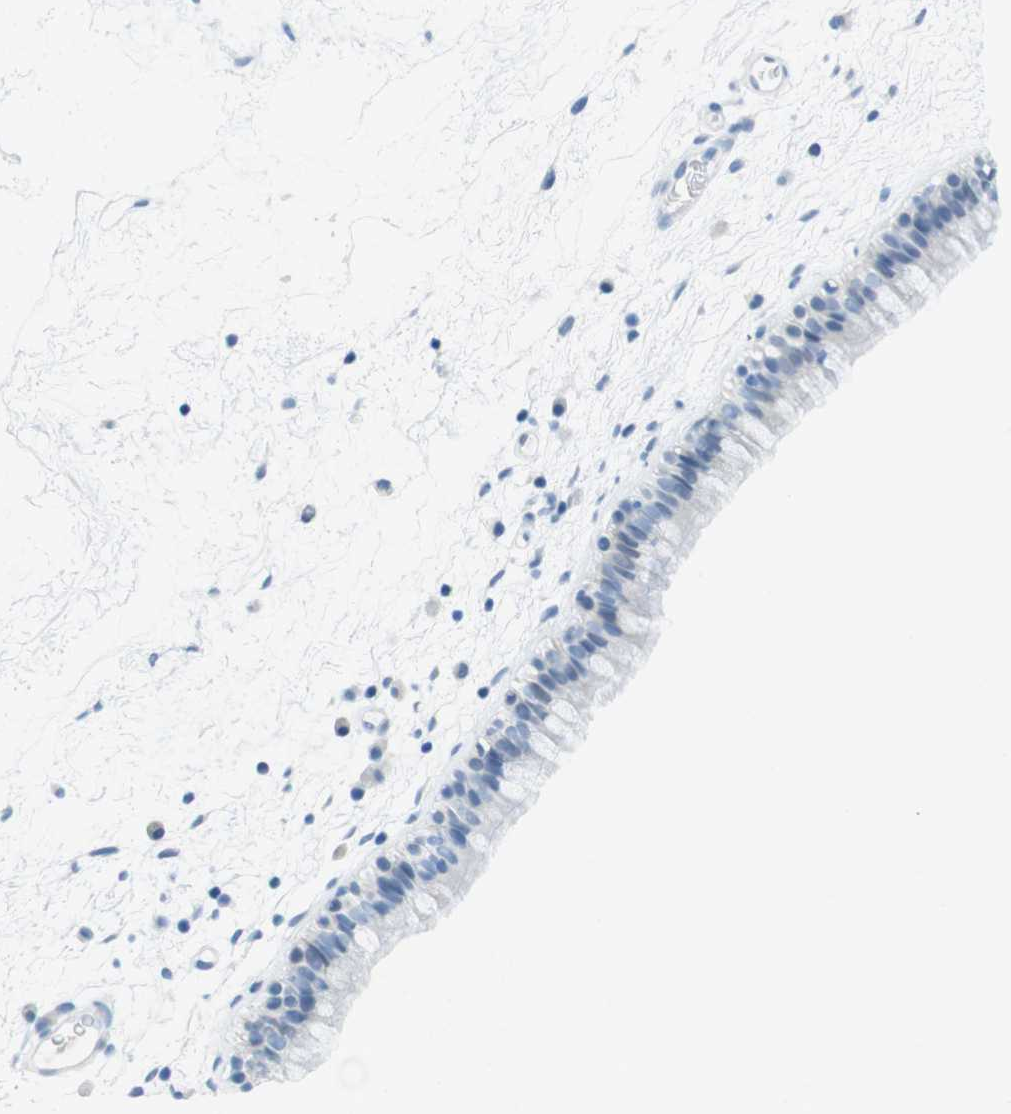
{"staining": {"intensity": "negative", "quantity": "none", "location": "none"}, "tissue": "nasopharynx", "cell_type": "Respiratory epithelial cells", "image_type": "normal", "snomed": [{"axis": "morphology", "description": "Normal tissue, NOS"}, {"axis": "morphology", "description": "Inflammation, NOS"}, {"axis": "topography", "description": "Nasopharynx"}], "caption": "IHC histopathology image of normal nasopharynx: human nasopharynx stained with DAB displays no significant protein expression in respiratory epithelial cells.", "gene": "OPN1SW", "patient": {"sex": "male", "age": 48}}